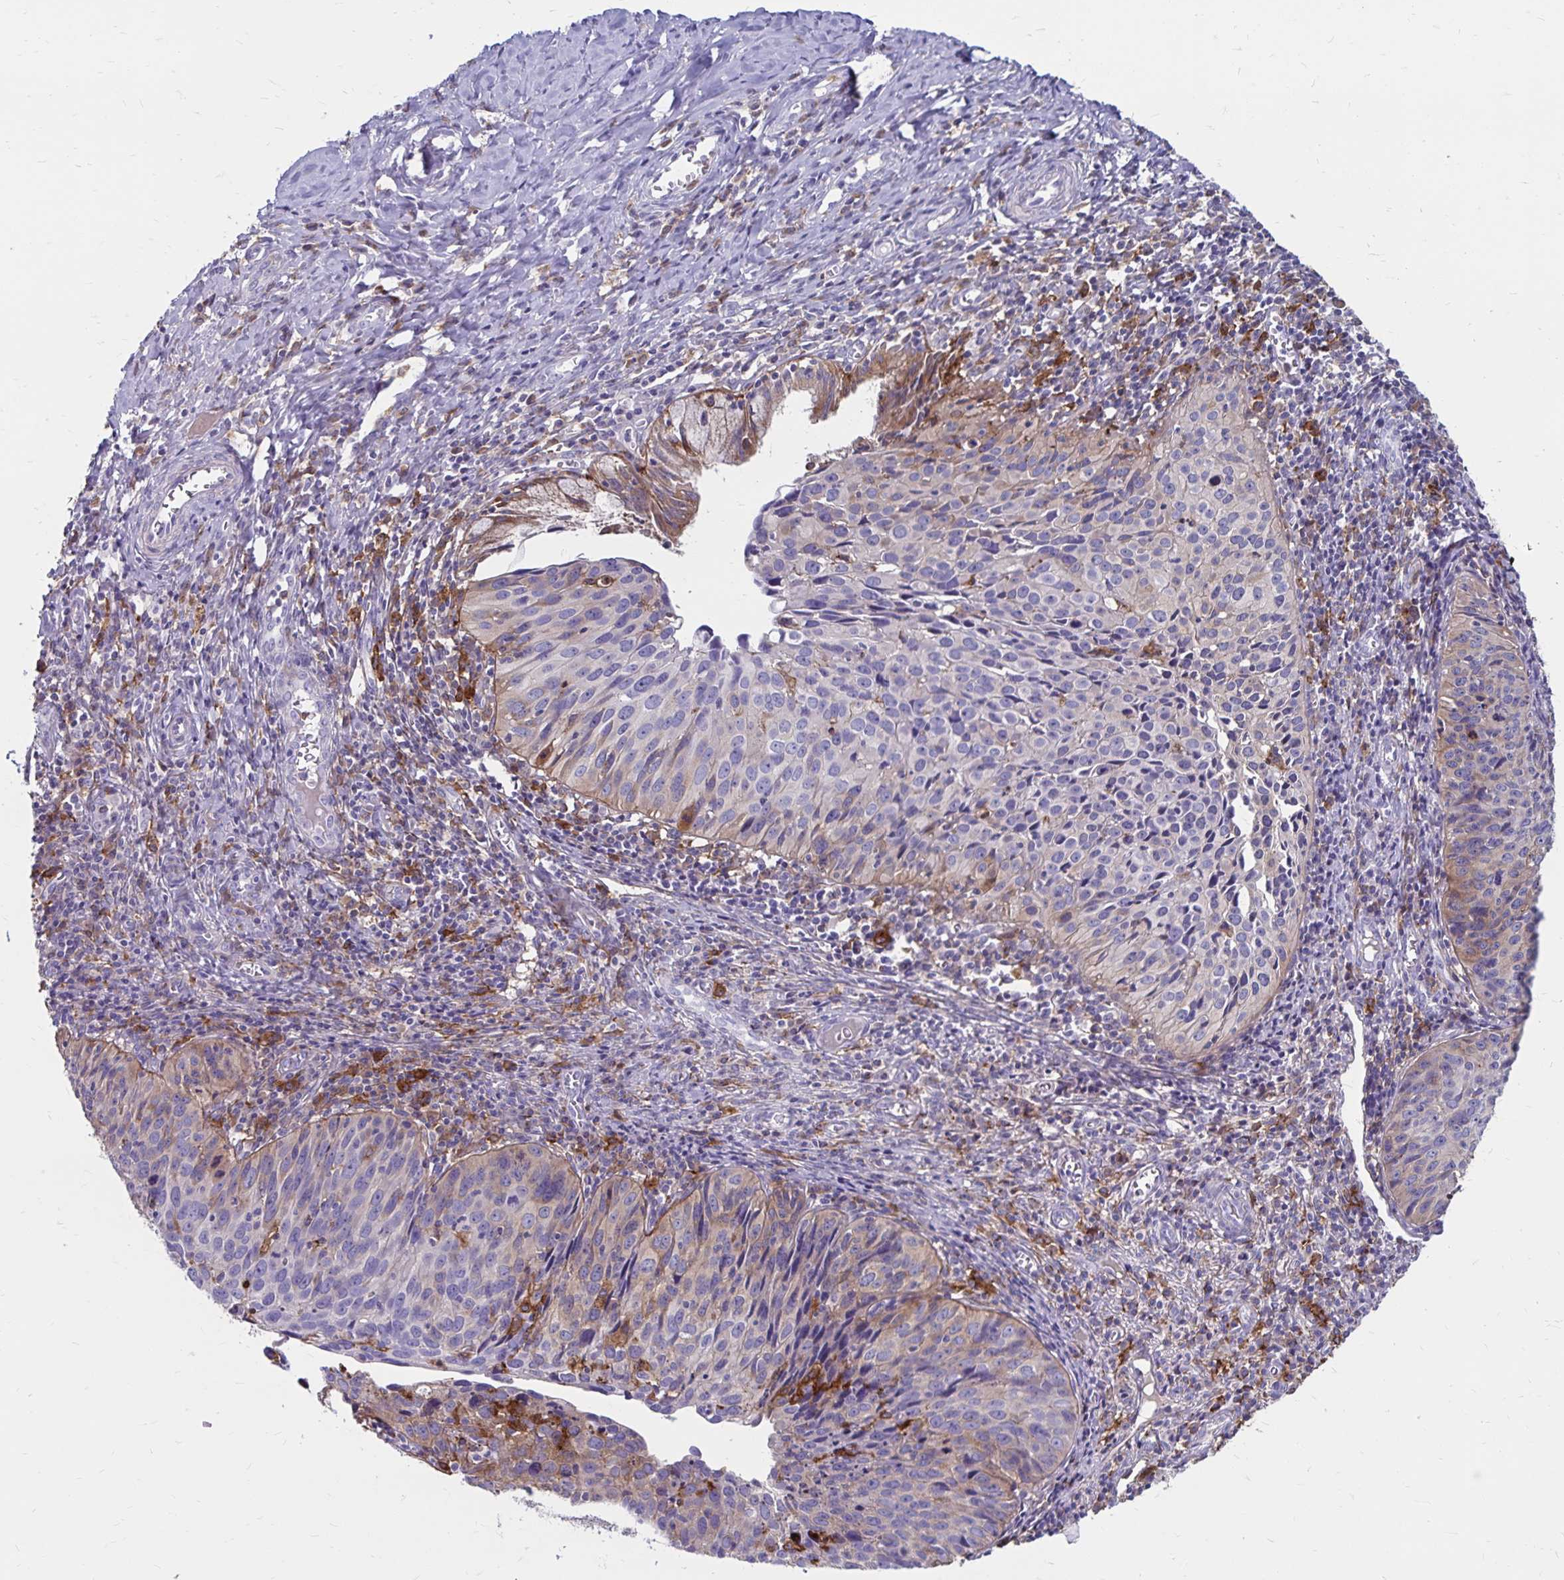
{"staining": {"intensity": "weak", "quantity": "<25%", "location": "cytoplasmic/membranous"}, "tissue": "cervical cancer", "cell_type": "Tumor cells", "image_type": "cancer", "snomed": [{"axis": "morphology", "description": "Squamous cell carcinoma, NOS"}, {"axis": "topography", "description": "Cervix"}], "caption": "IHC image of neoplastic tissue: human cervical cancer (squamous cell carcinoma) stained with DAB (3,3'-diaminobenzidine) demonstrates no significant protein expression in tumor cells.", "gene": "TNS3", "patient": {"sex": "female", "age": 31}}